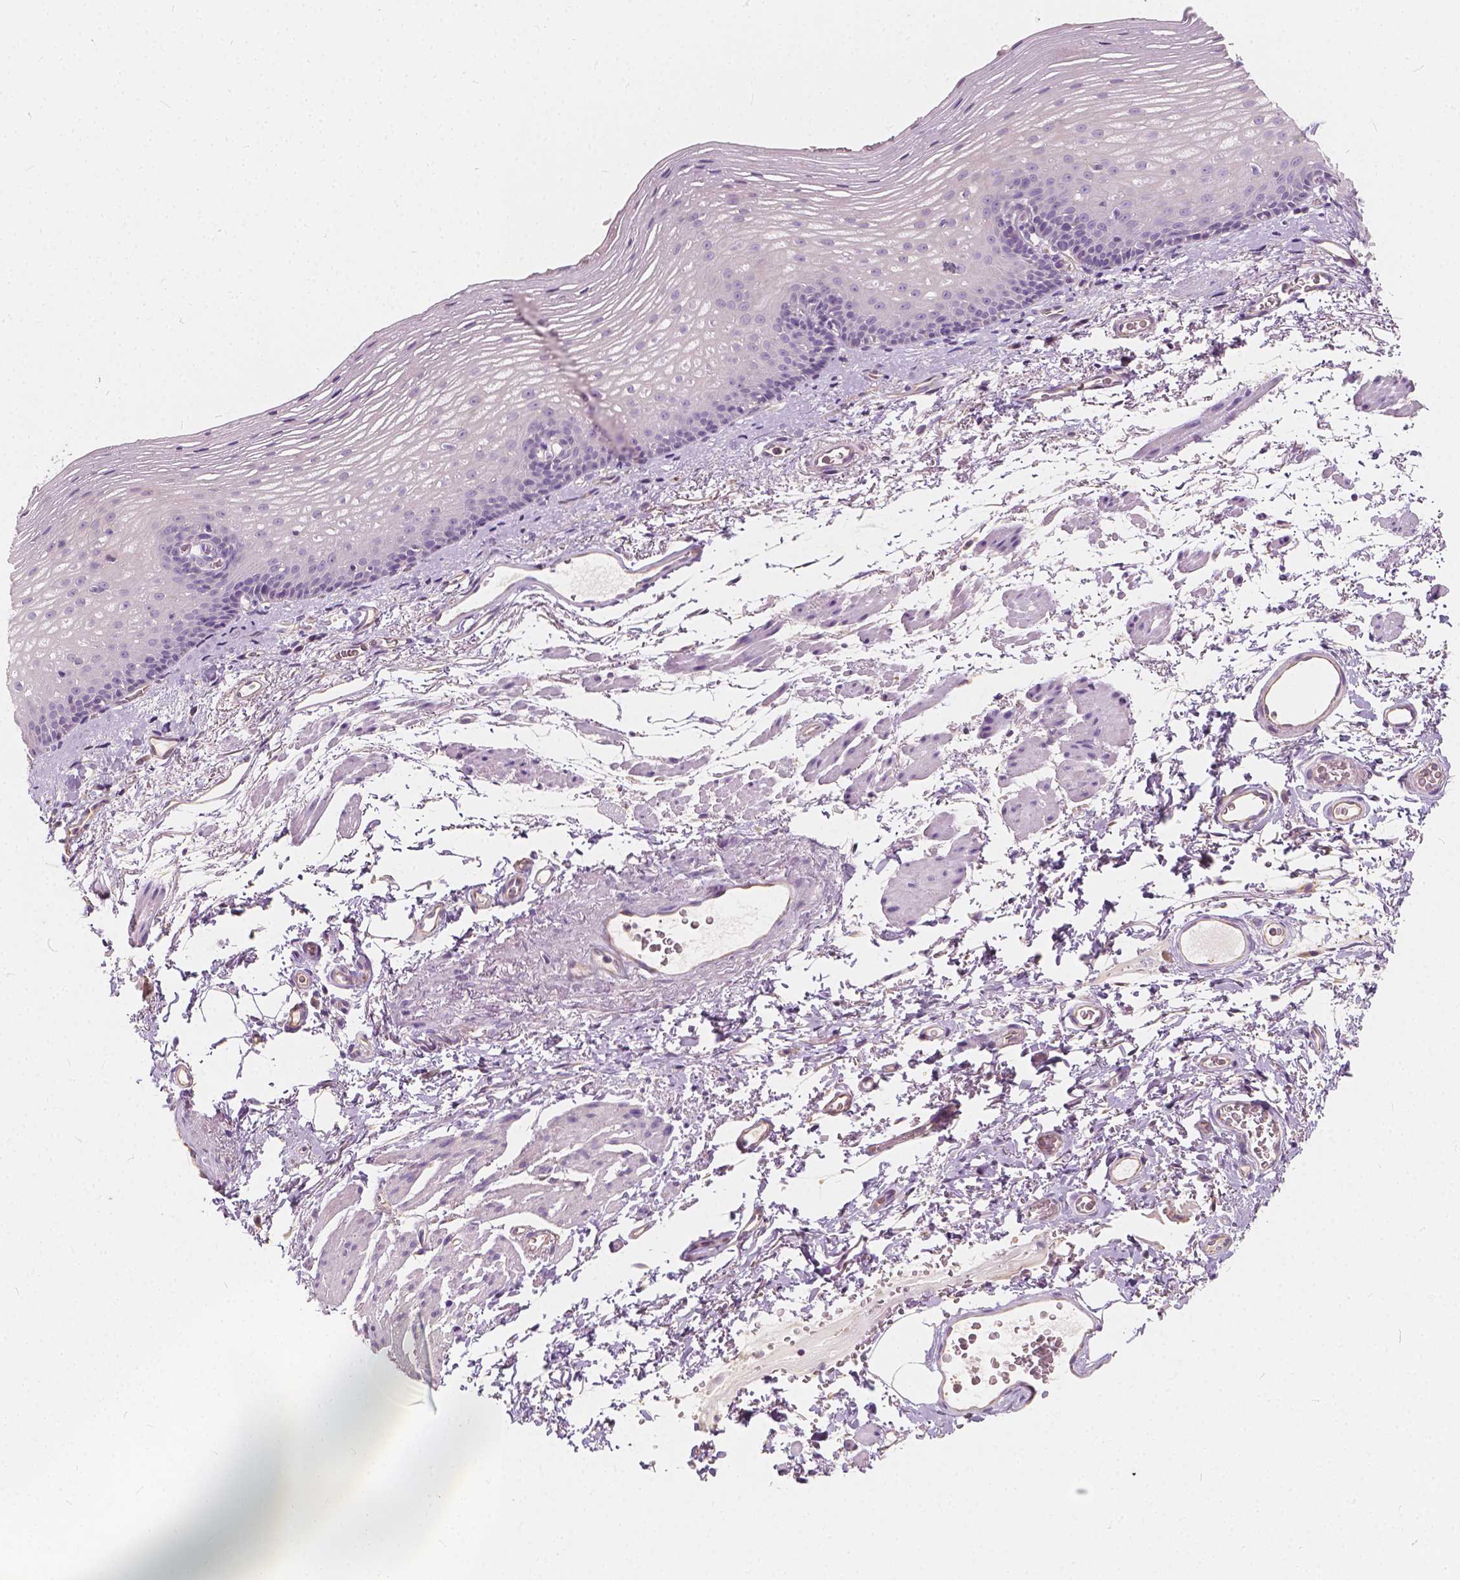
{"staining": {"intensity": "negative", "quantity": "none", "location": "none"}, "tissue": "esophagus", "cell_type": "Squamous epithelial cells", "image_type": "normal", "snomed": [{"axis": "morphology", "description": "Normal tissue, NOS"}, {"axis": "topography", "description": "Esophagus"}], "caption": "This image is of unremarkable esophagus stained with immunohistochemistry (IHC) to label a protein in brown with the nuclei are counter-stained blue. There is no positivity in squamous epithelial cells.", "gene": "KIAA0513", "patient": {"sex": "male", "age": 76}}